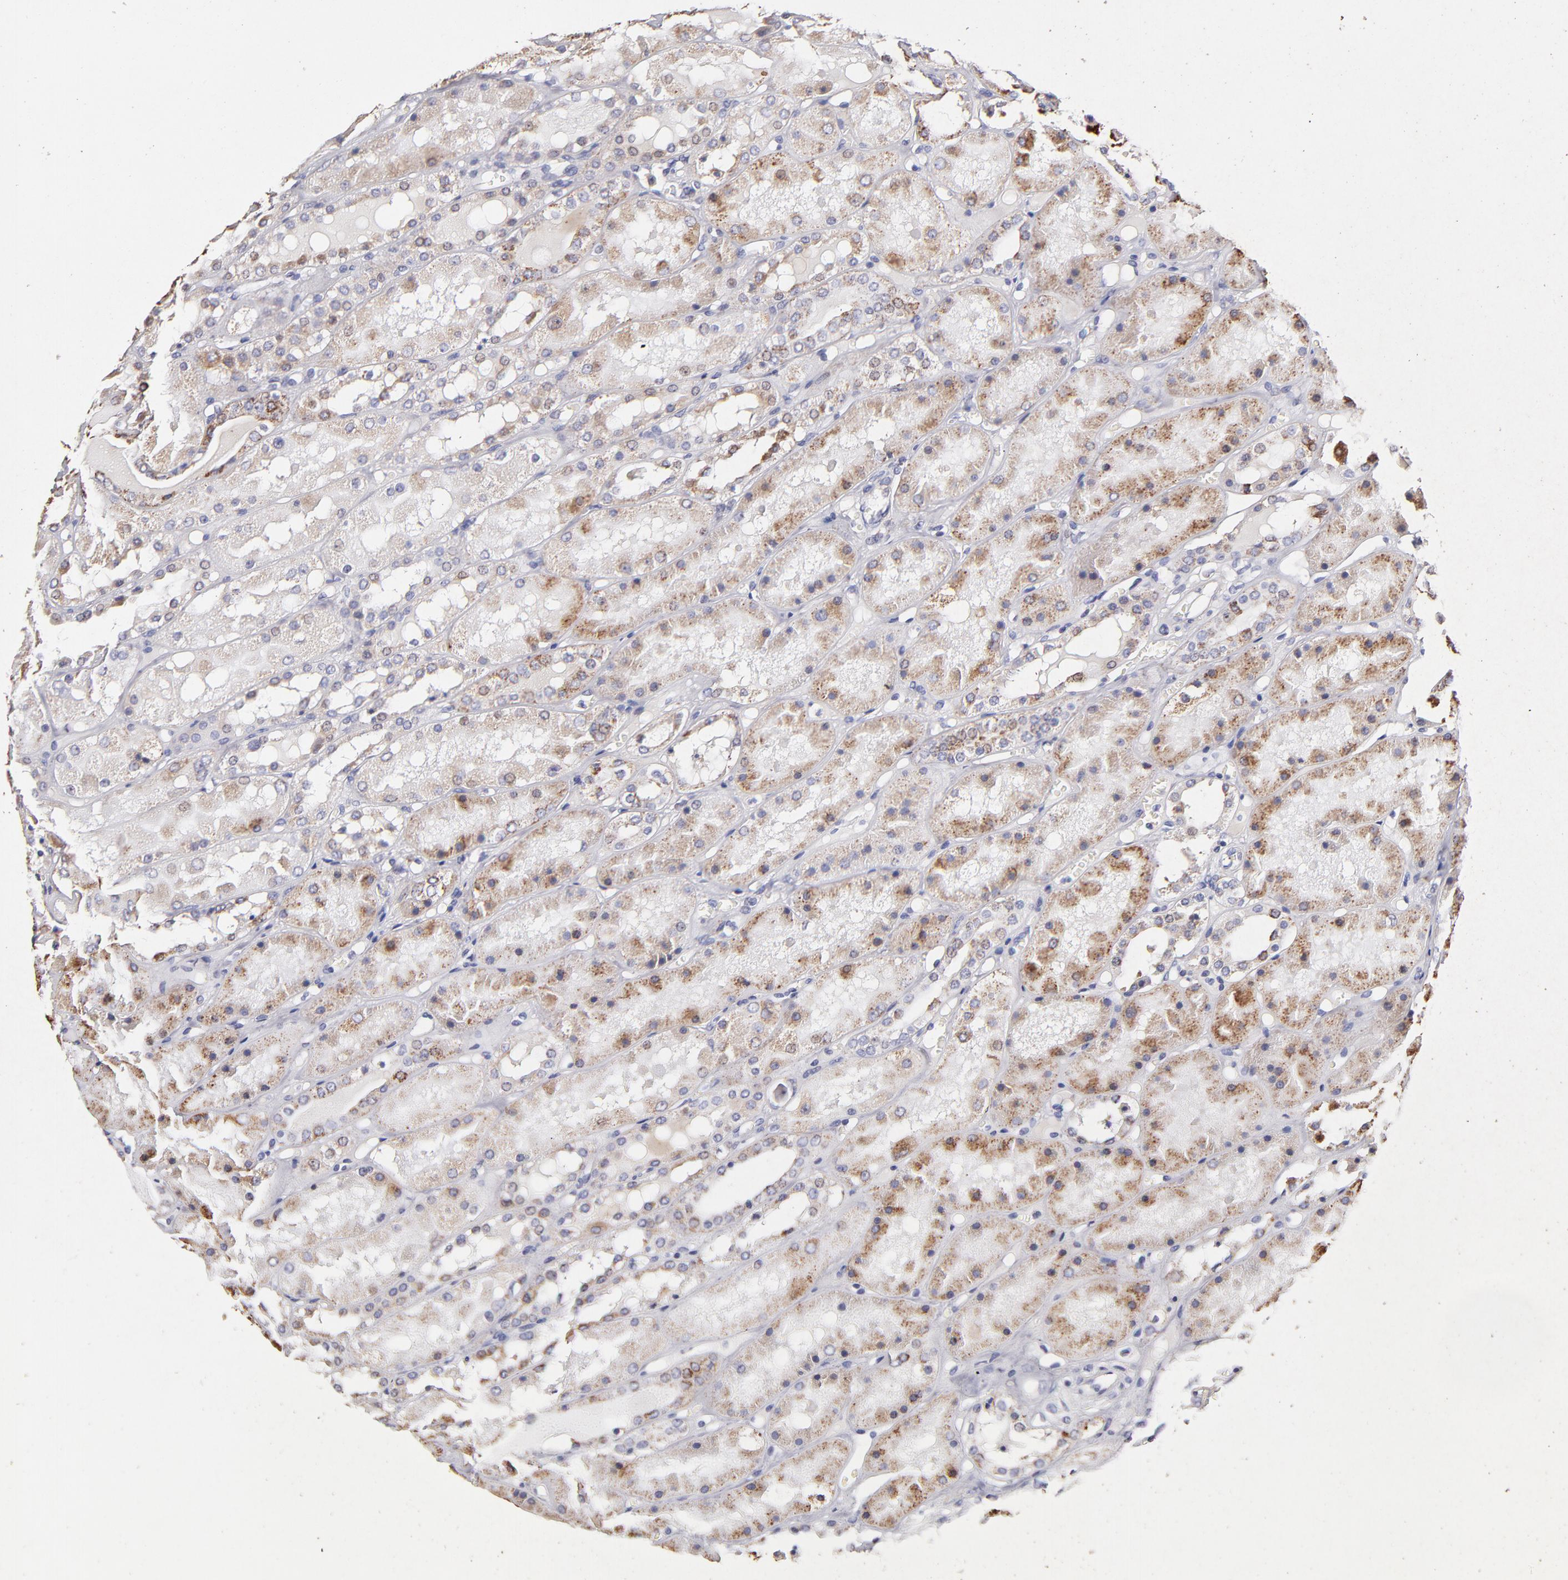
{"staining": {"intensity": "weak", "quantity": "<25%", "location": "cytoplasmic/membranous"}, "tissue": "kidney", "cell_type": "Cells in glomeruli", "image_type": "normal", "snomed": [{"axis": "morphology", "description": "Normal tissue, NOS"}, {"axis": "topography", "description": "Kidney"}], "caption": "An immunohistochemistry (IHC) photomicrograph of normal kidney is shown. There is no staining in cells in glomeruli of kidney. (DAB (3,3'-diaminobenzidine) immunohistochemistry, high magnification).", "gene": "GLDC", "patient": {"sex": "male", "age": 36}}